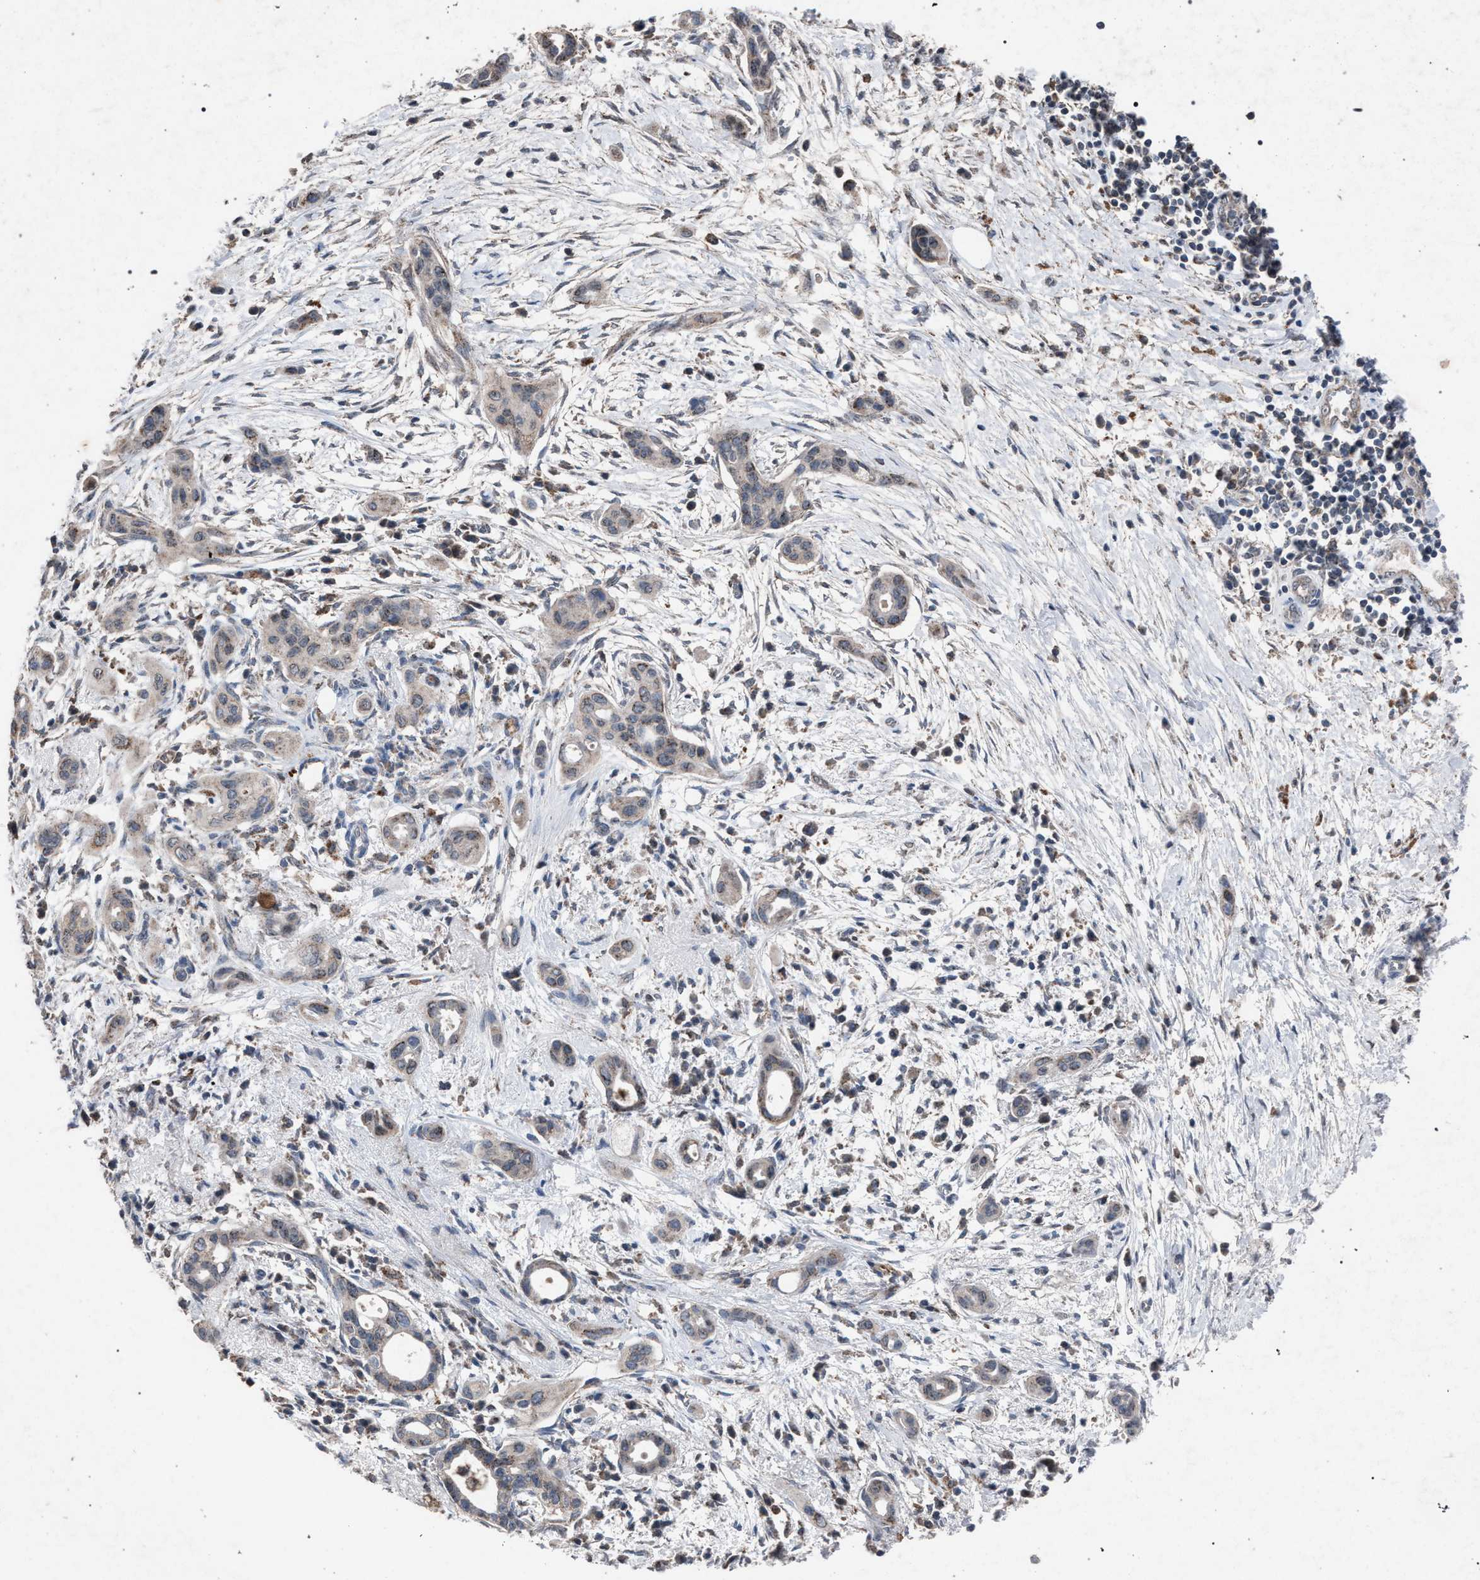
{"staining": {"intensity": "weak", "quantity": "25%-75%", "location": "cytoplasmic/membranous"}, "tissue": "pancreatic cancer", "cell_type": "Tumor cells", "image_type": "cancer", "snomed": [{"axis": "morphology", "description": "Adenocarcinoma, NOS"}, {"axis": "topography", "description": "Pancreas"}], "caption": "This image displays pancreatic adenocarcinoma stained with immunohistochemistry (IHC) to label a protein in brown. The cytoplasmic/membranous of tumor cells show weak positivity for the protein. Nuclei are counter-stained blue.", "gene": "HSD17B4", "patient": {"sex": "male", "age": 59}}